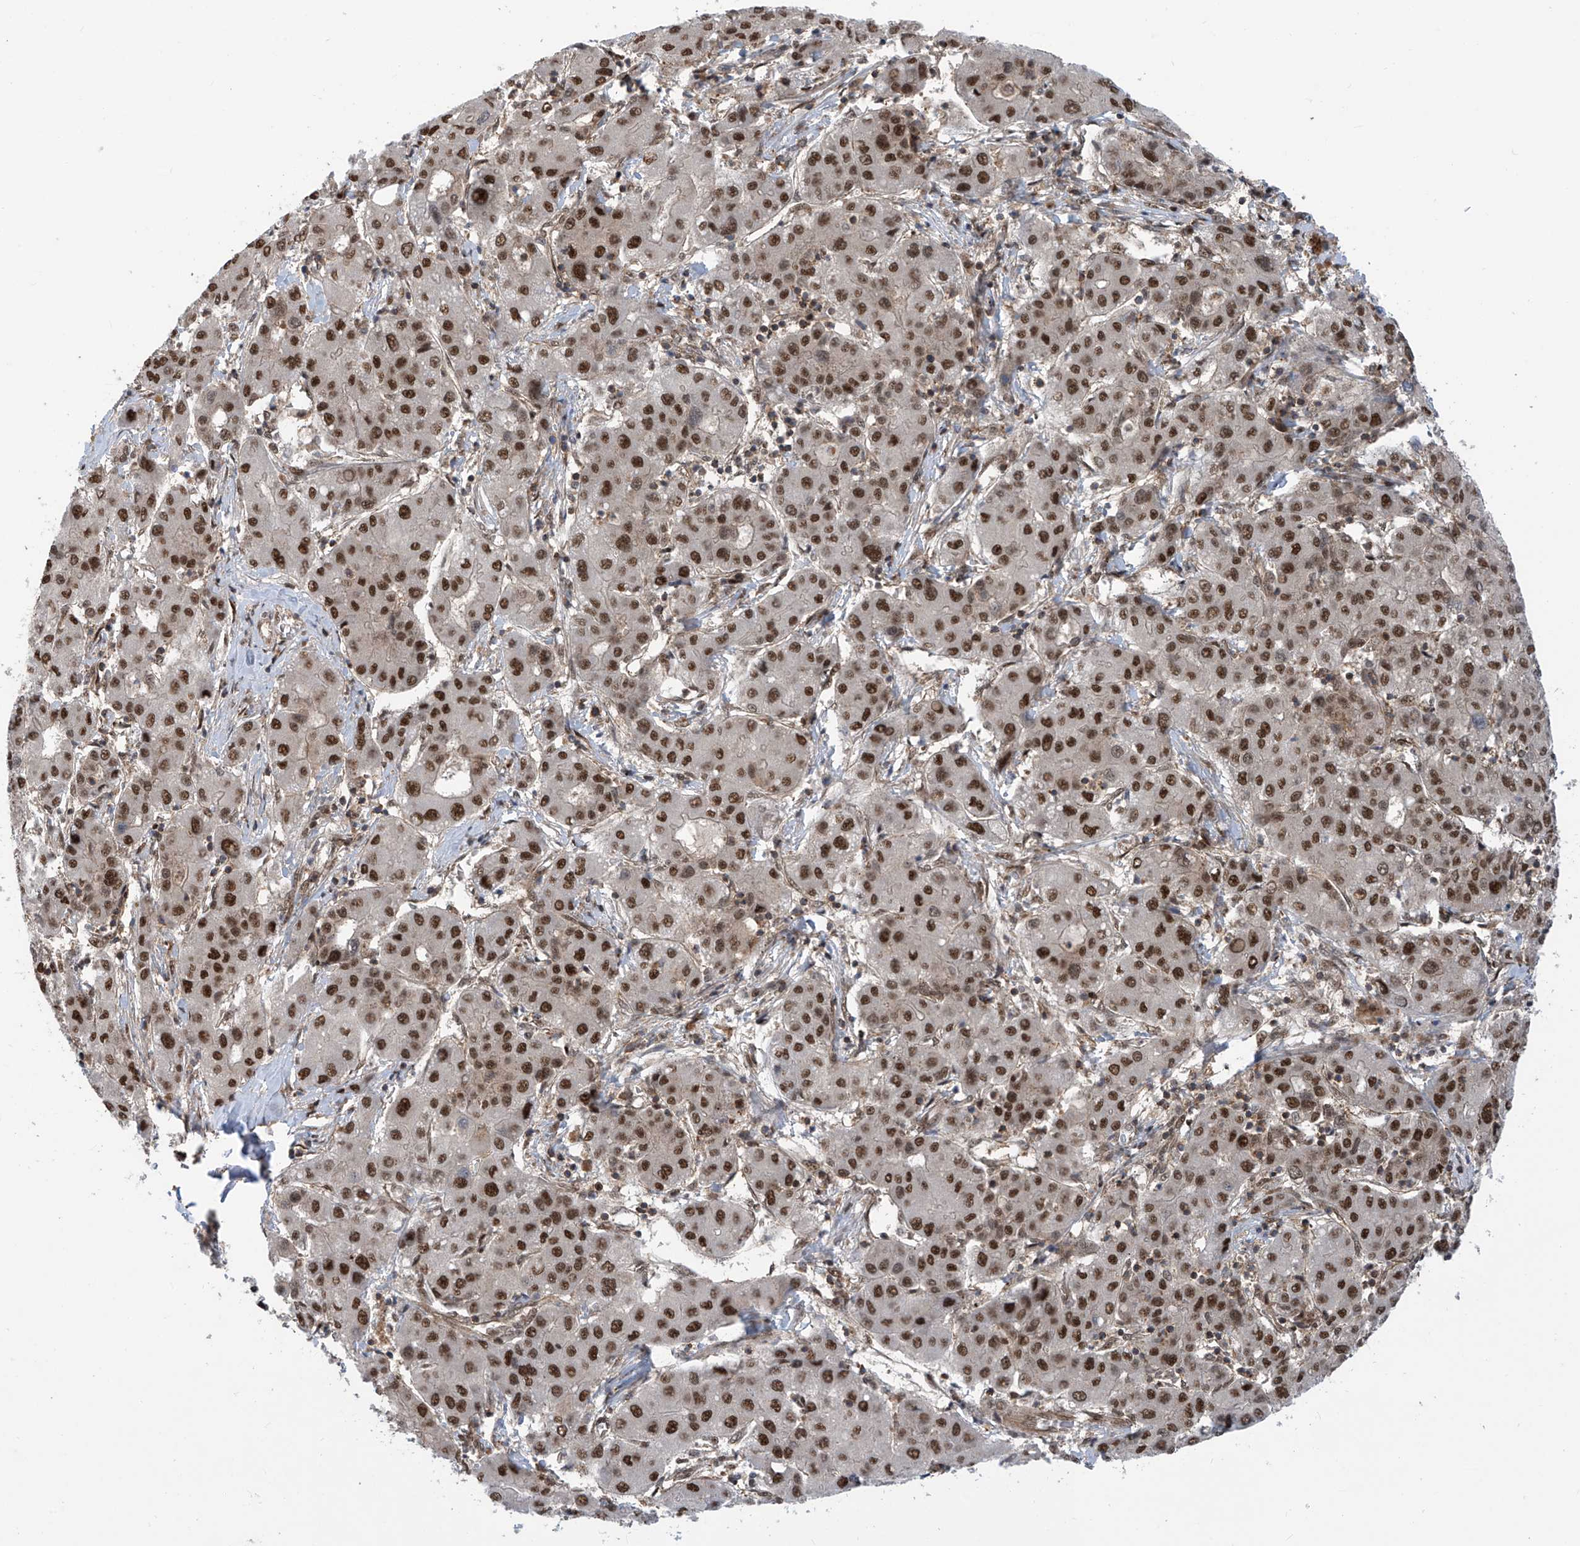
{"staining": {"intensity": "strong", "quantity": ">75%", "location": "nuclear"}, "tissue": "liver cancer", "cell_type": "Tumor cells", "image_type": "cancer", "snomed": [{"axis": "morphology", "description": "Carcinoma, Hepatocellular, NOS"}, {"axis": "topography", "description": "Liver"}], "caption": "IHC histopathology image of liver cancer (hepatocellular carcinoma) stained for a protein (brown), which shows high levels of strong nuclear expression in approximately >75% of tumor cells.", "gene": "LAGE3", "patient": {"sex": "male", "age": 65}}